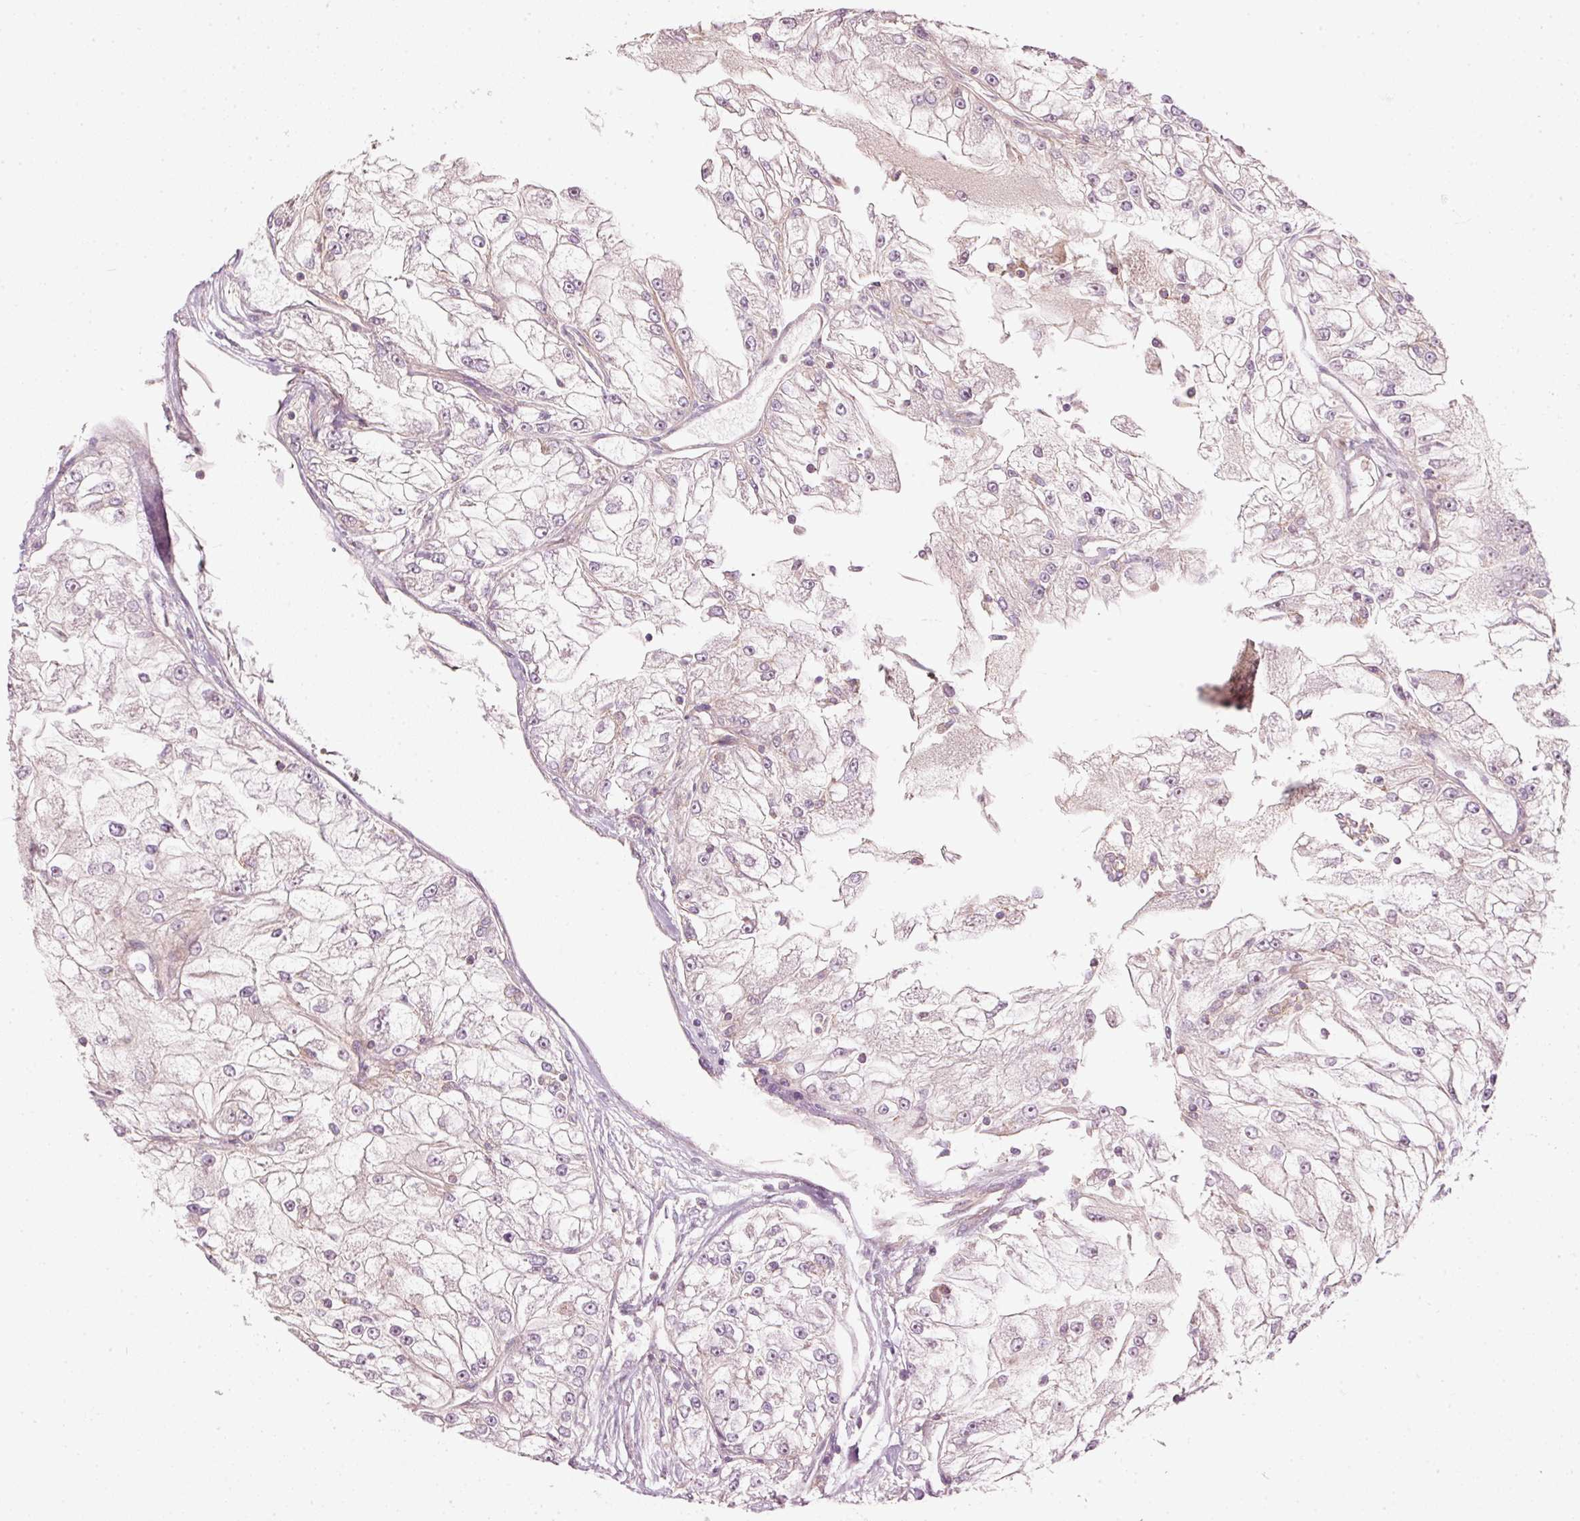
{"staining": {"intensity": "negative", "quantity": "none", "location": "none"}, "tissue": "renal cancer", "cell_type": "Tumor cells", "image_type": "cancer", "snomed": [{"axis": "morphology", "description": "Adenocarcinoma, NOS"}, {"axis": "topography", "description": "Kidney"}], "caption": "There is no significant expression in tumor cells of renal cancer (adenocarcinoma).", "gene": "SIPA1", "patient": {"sex": "female", "age": 72}}